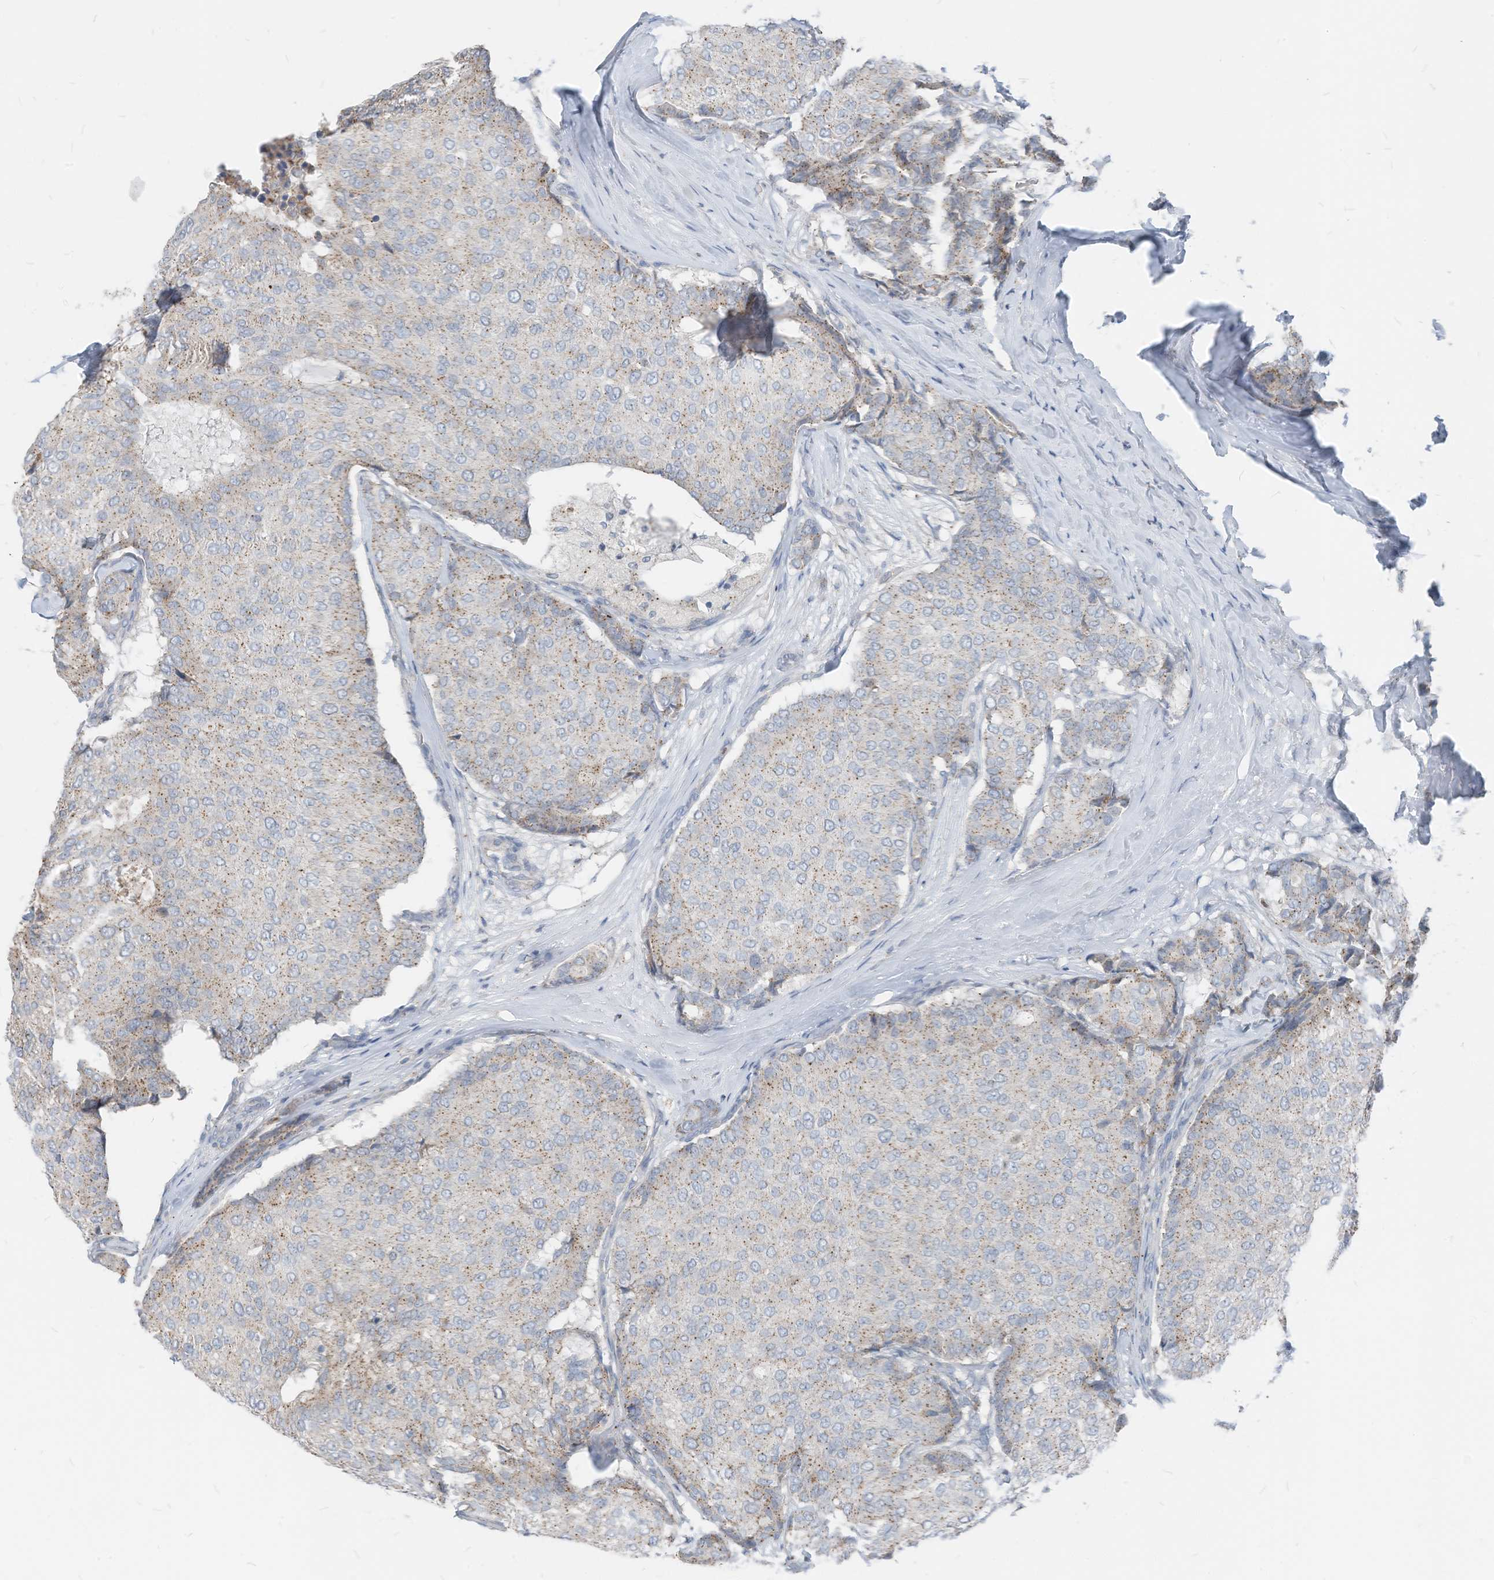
{"staining": {"intensity": "weak", "quantity": "25%-75%", "location": "cytoplasmic/membranous"}, "tissue": "breast cancer", "cell_type": "Tumor cells", "image_type": "cancer", "snomed": [{"axis": "morphology", "description": "Duct carcinoma"}, {"axis": "topography", "description": "Breast"}], "caption": "An IHC photomicrograph of neoplastic tissue is shown. Protein staining in brown highlights weak cytoplasmic/membranous positivity in invasive ductal carcinoma (breast) within tumor cells.", "gene": "CHMP2B", "patient": {"sex": "female", "age": 75}}